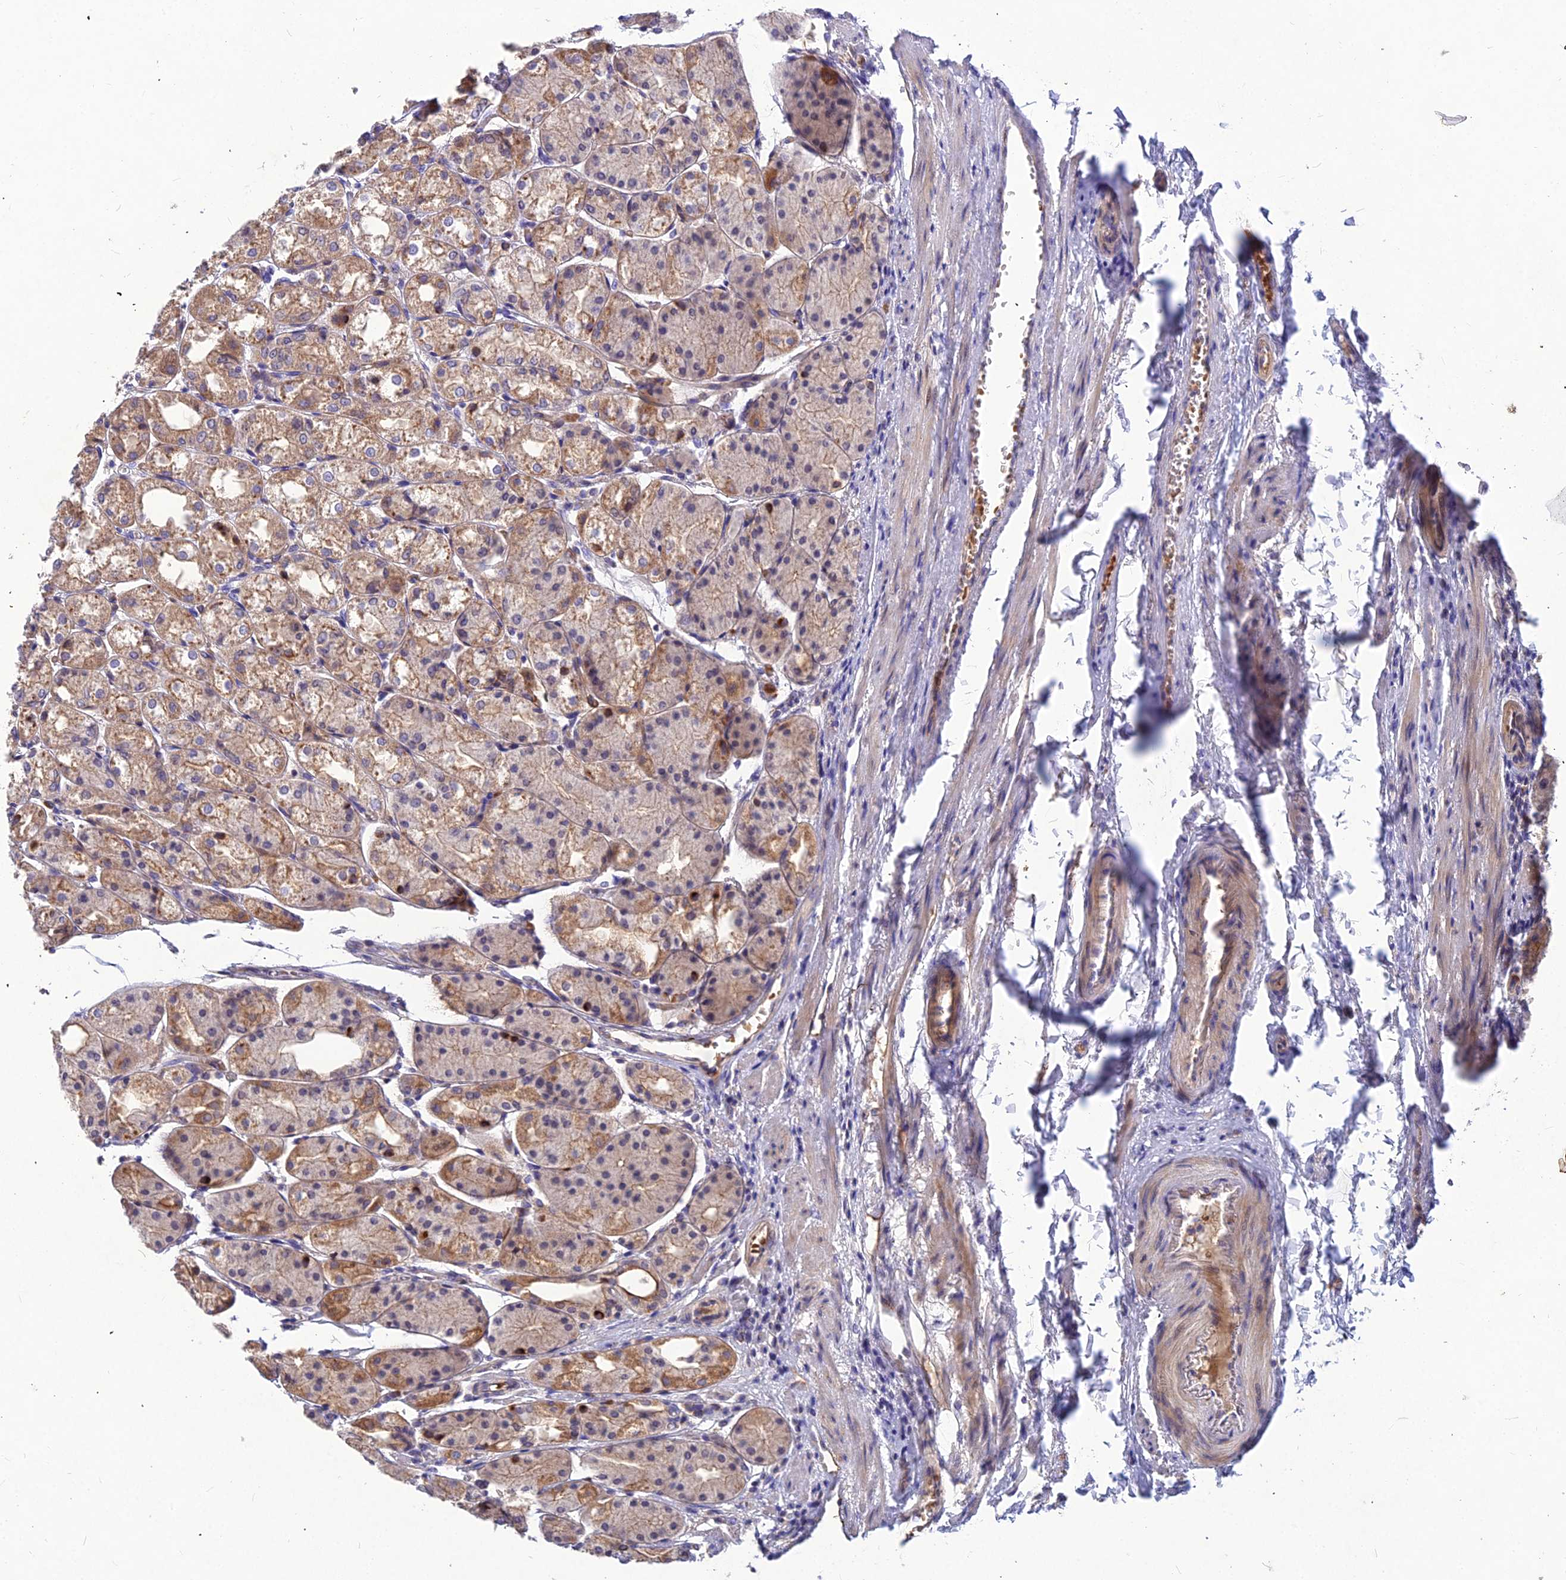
{"staining": {"intensity": "strong", "quantity": "25%-75%", "location": "cytoplasmic/membranous"}, "tissue": "stomach", "cell_type": "Glandular cells", "image_type": "normal", "snomed": [{"axis": "morphology", "description": "Normal tissue, NOS"}, {"axis": "topography", "description": "Stomach, upper"}], "caption": "An IHC photomicrograph of unremarkable tissue is shown. Protein staining in brown shows strong cytoplasmic/membranous positivity in stomach within glandular cells.", "gene": "DMRTA1", "patient": {"sex": "male", "age": 72}}